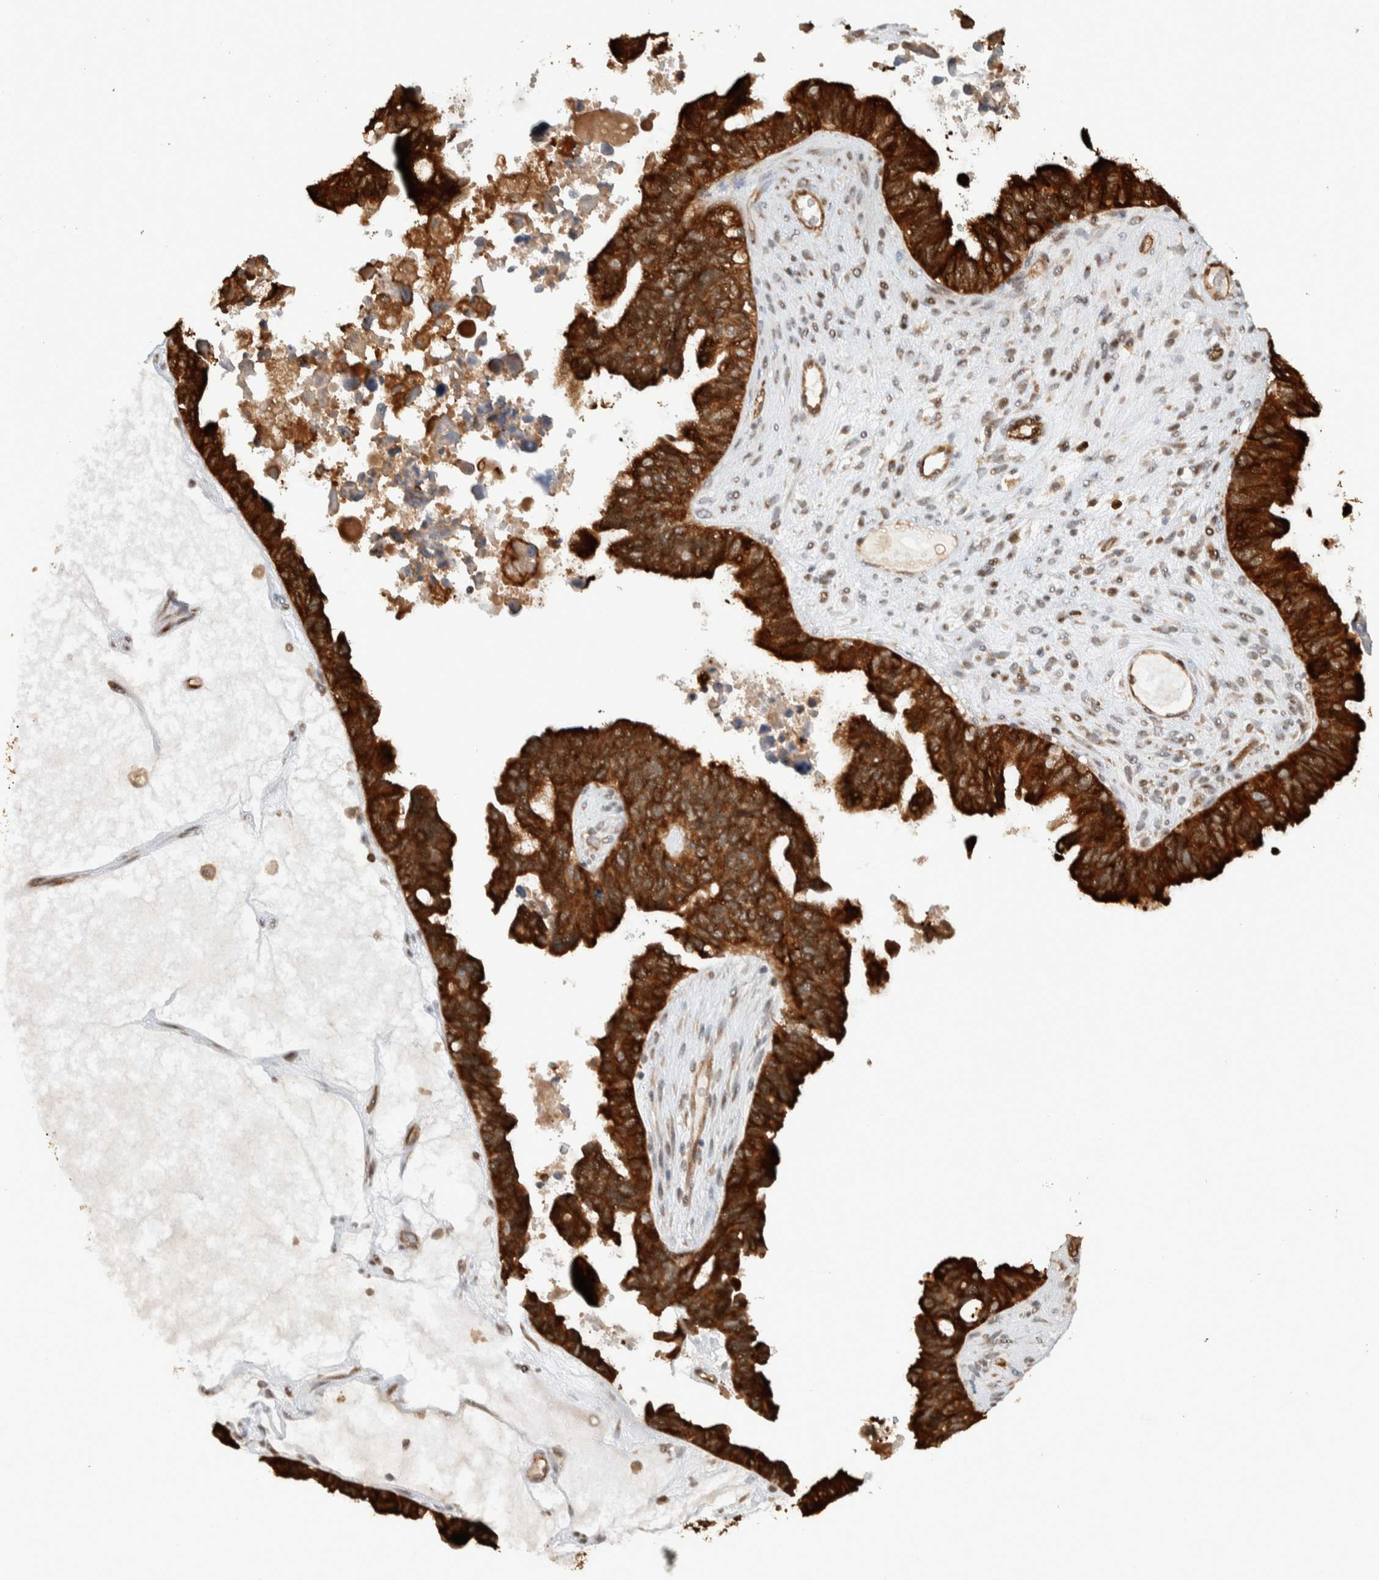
{"staining": {"intensity": "strong", "quantity": ">75%", "location": "cytoplasmic/membranous"}, "tissue": "ovarian cancer", "cell_type": "Tumor cells", "image_type": "cancer", "snomed": [{"axis": "morphology", "description": "Cystadenocarcinoma, serous, NOS"}, {"axis": "topography", "description": "Ovary"}], "caption": "The image reveals staining of serous cystadenocarcinoma (ovarian), revealing strong cytoplasmic/membranous protein staining (brown color) within tumor cells.", "gene": "CNTROB", "patient": {"sex": "female", "age": 79}}